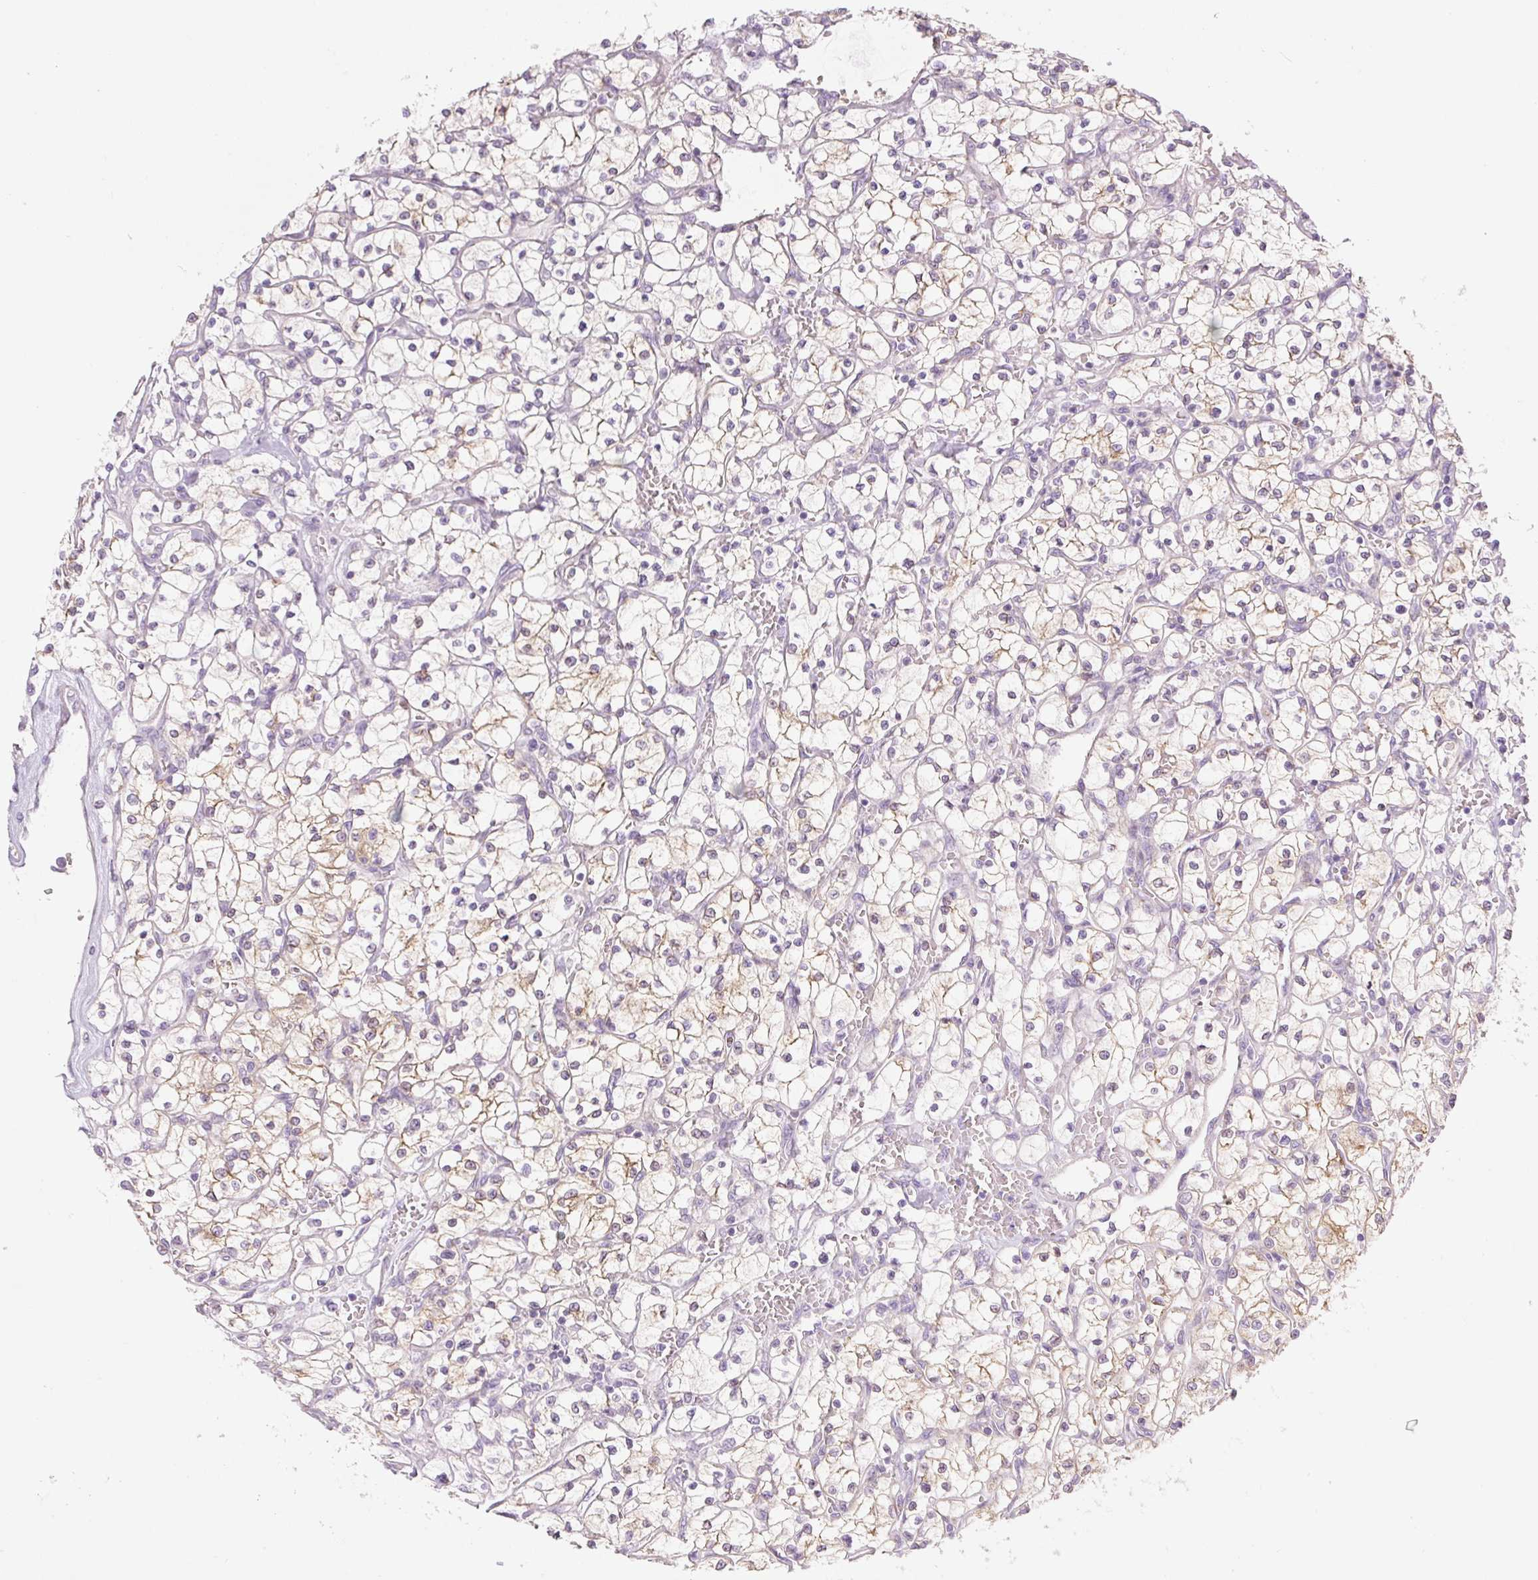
{"staining": {"intensity": "moderate", "quantity": "25%-75%", "location": "cytoplasmic/membranous"}, "tissue": "renal cancer", "cell_type": "Tumor cells", "image_type": "cancer", "snomed": [{"axis": "morphology", "description": "Adenocarcinoma, NOS"}, {"axis": "topography", "description": "Kidney"}], "caption": "Human renal adenocarcinoma stained with a brown dye displays moderate cytoplasmic/membranous positive staining in approximately 25%-75% of tumor cells.", "gene": "MIA2", "patient": {"sex": "female", "age": 64}}